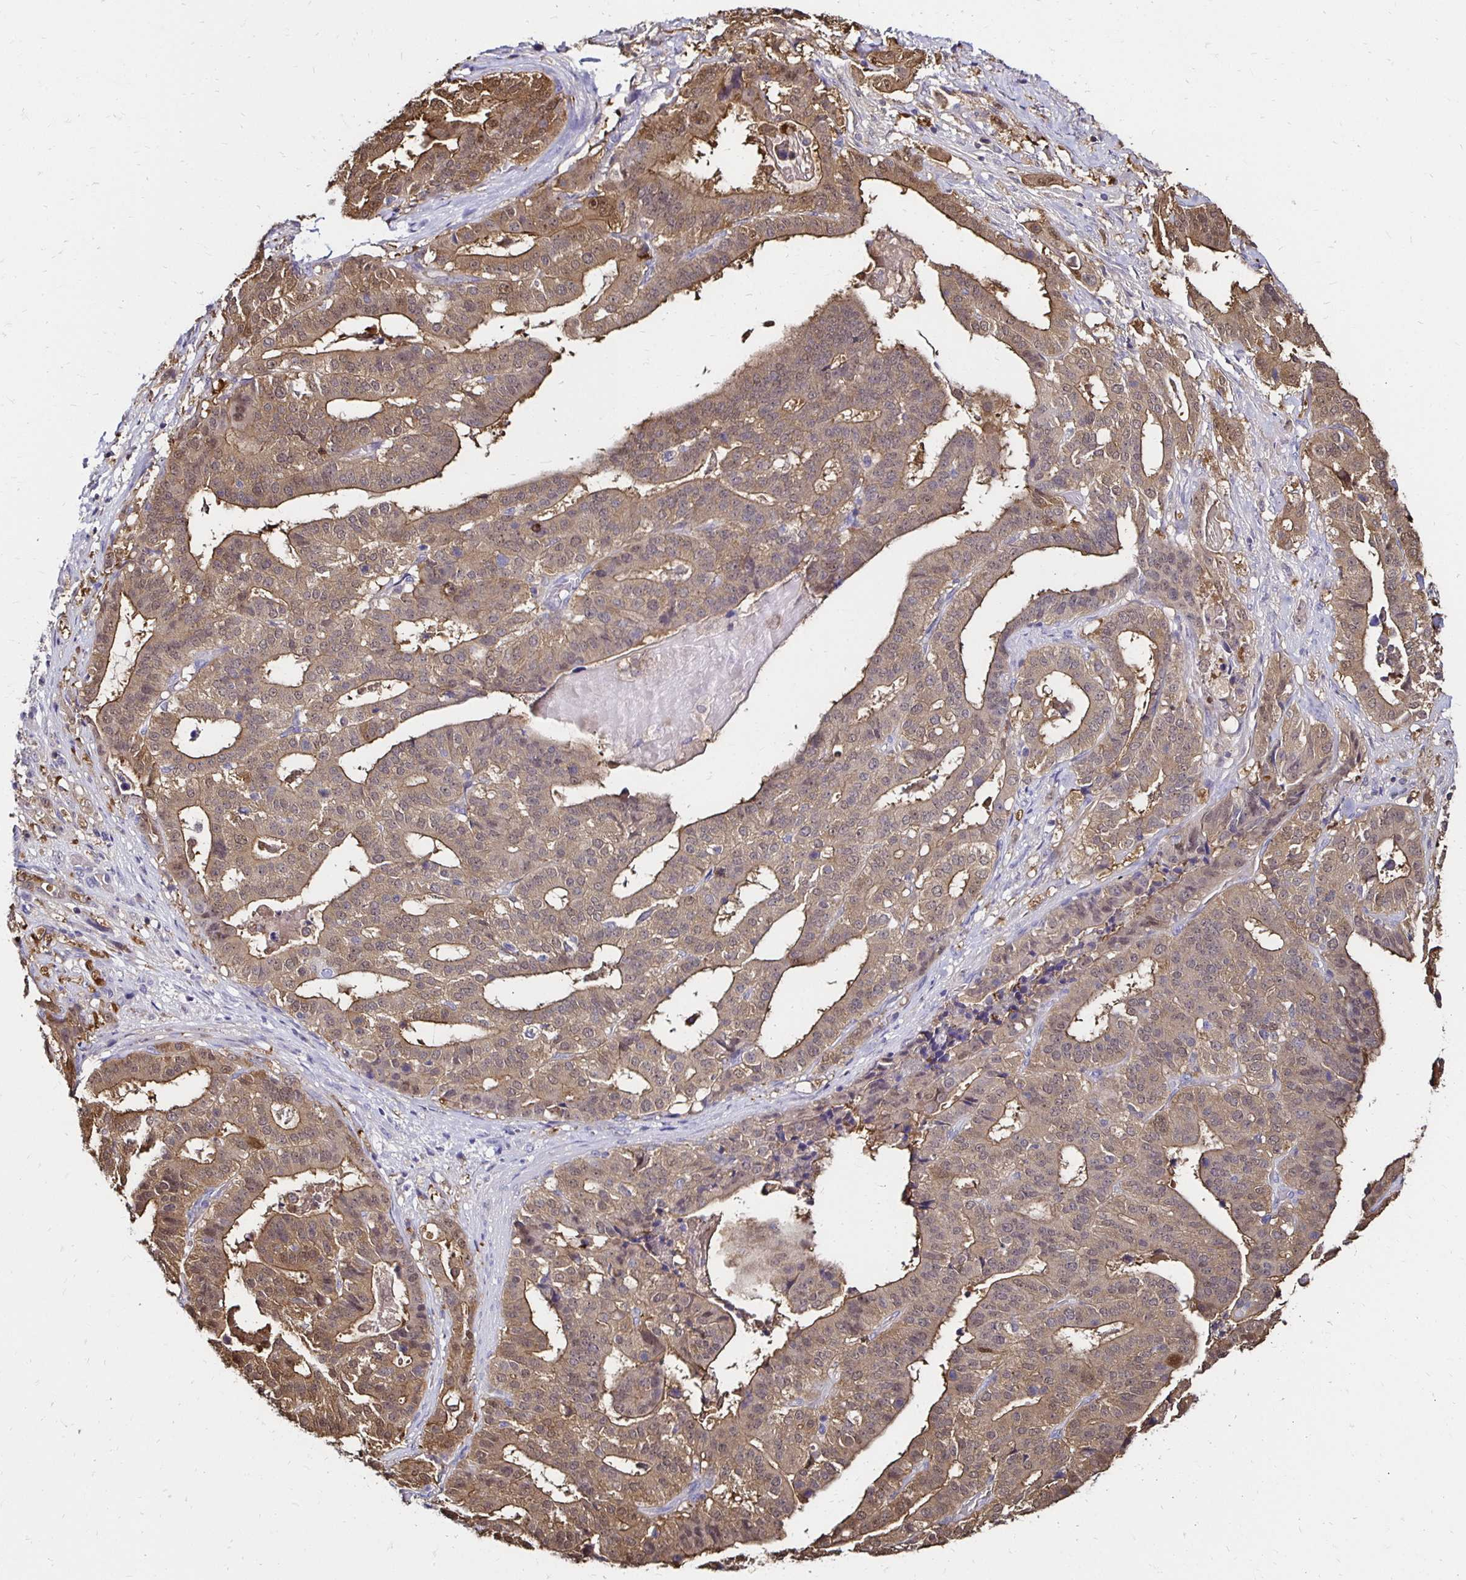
{"staining": {"intensity": "weak", "quantity": ">75%", "location": "cytoplasmic/membranous"}, "tissue": "stomach cancer", "cell_type": "Tumor cells", "image_type": "cancer", "snomed": [{"axis": "morphology", "description": "Adenocarcinoma, NOS"}, {"axis": "topography", "description": "Stomach"}], "caption": "An image of stomach cancer (adenocarcinoma) stained for a protein demonstrates weak cytoplasmic/membranous brown staining in tumor cells.", "gene": "TXN", "patient": {"sex": "male", "age": 48}}